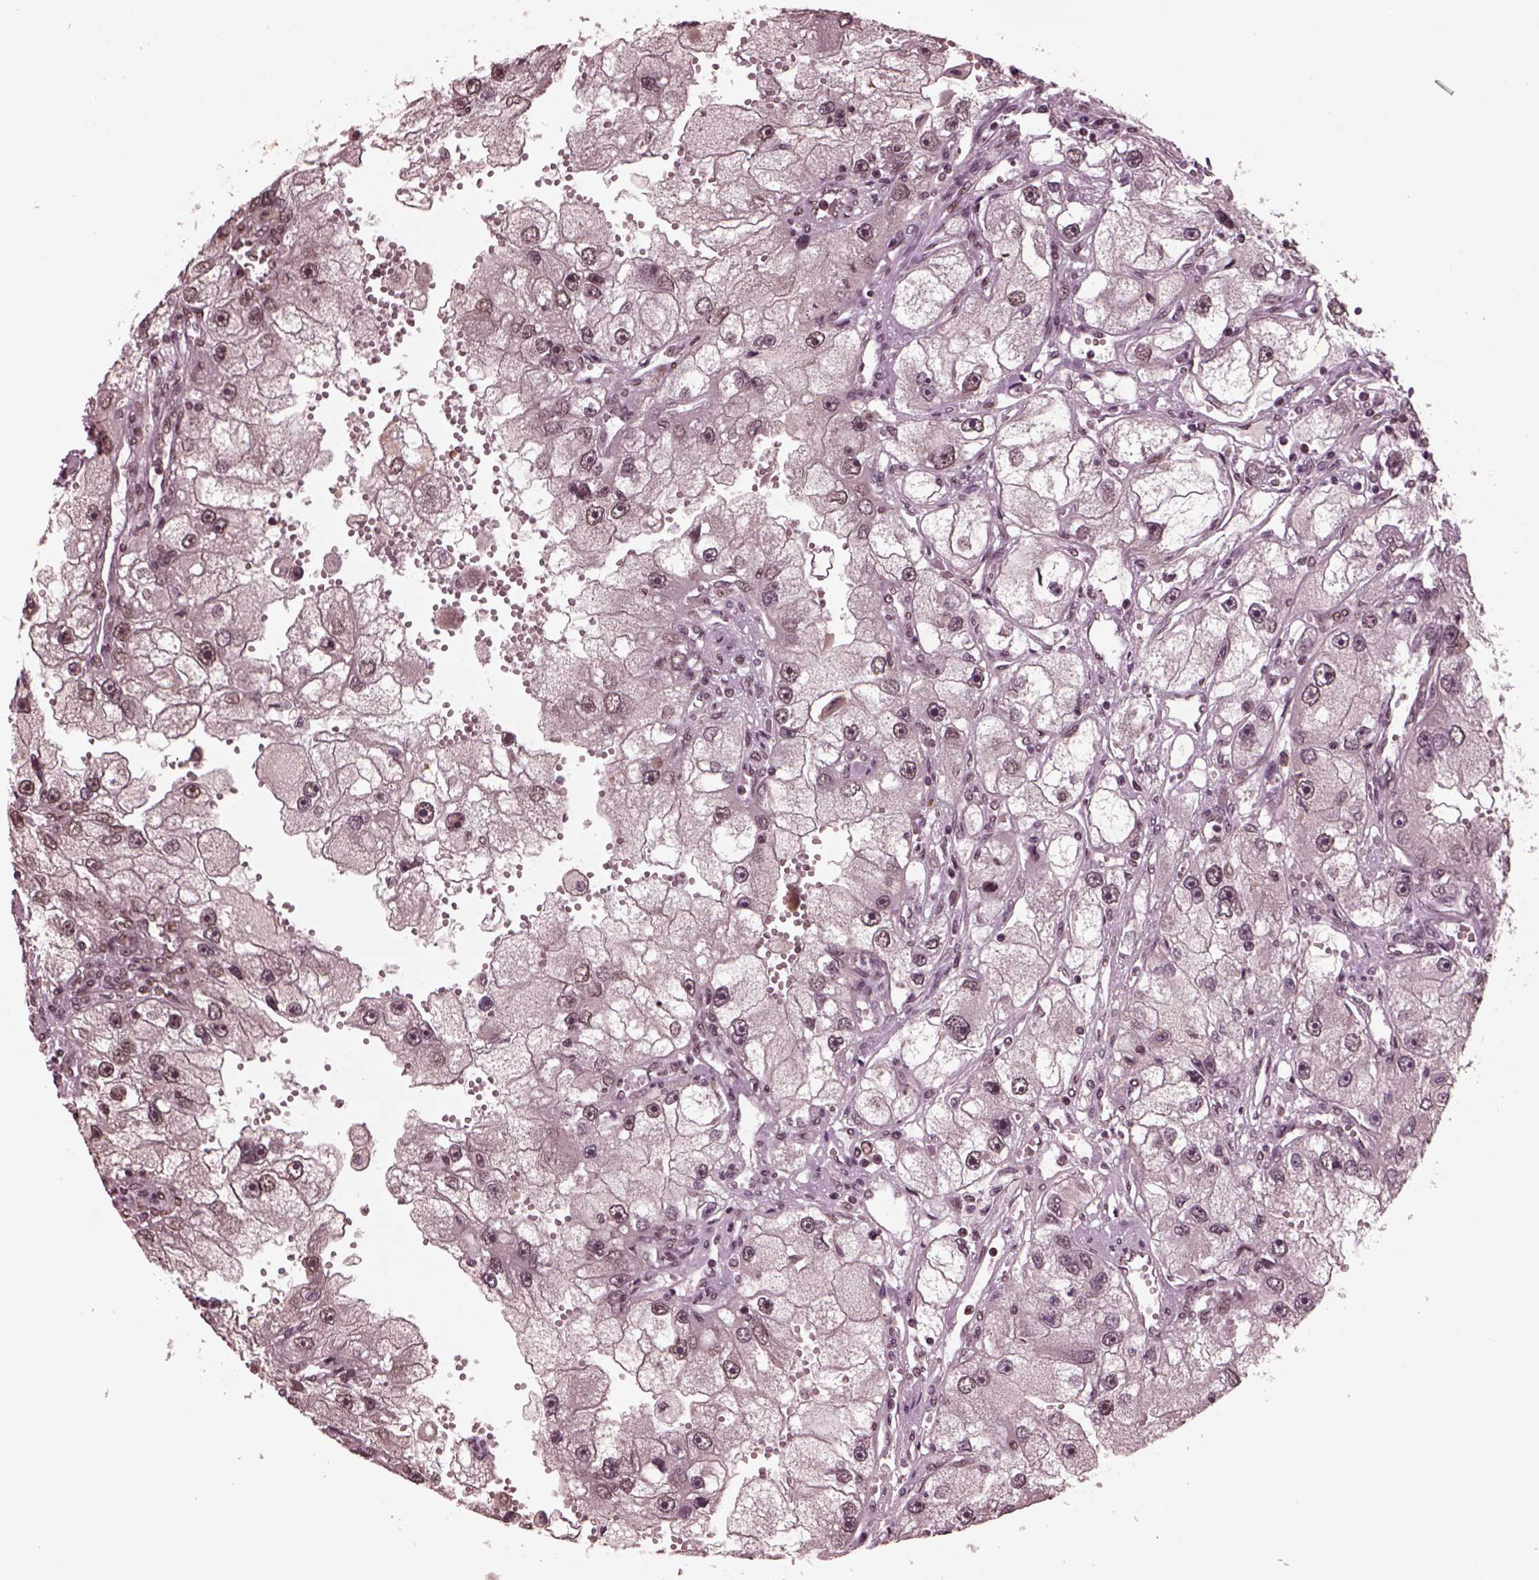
{"staining": {"intensity": "weak", "quantity": "<25%", "location": "nuclear"}, "tissue": "renal cancer", "cell_type": "Tumor cells", "image_type": "cancer", "snomed": [{"axis": "morphology", "description": "Adenocarcinoma, NOS"}, {"axis": "topography", "description": "Kidney"}], "caption": "DAB immunohistochemical staining of renal cancer shows no significant staining in tumor cells.", "gene": "NAP1L5", "patient": {"sex": "male", "age": 63}}